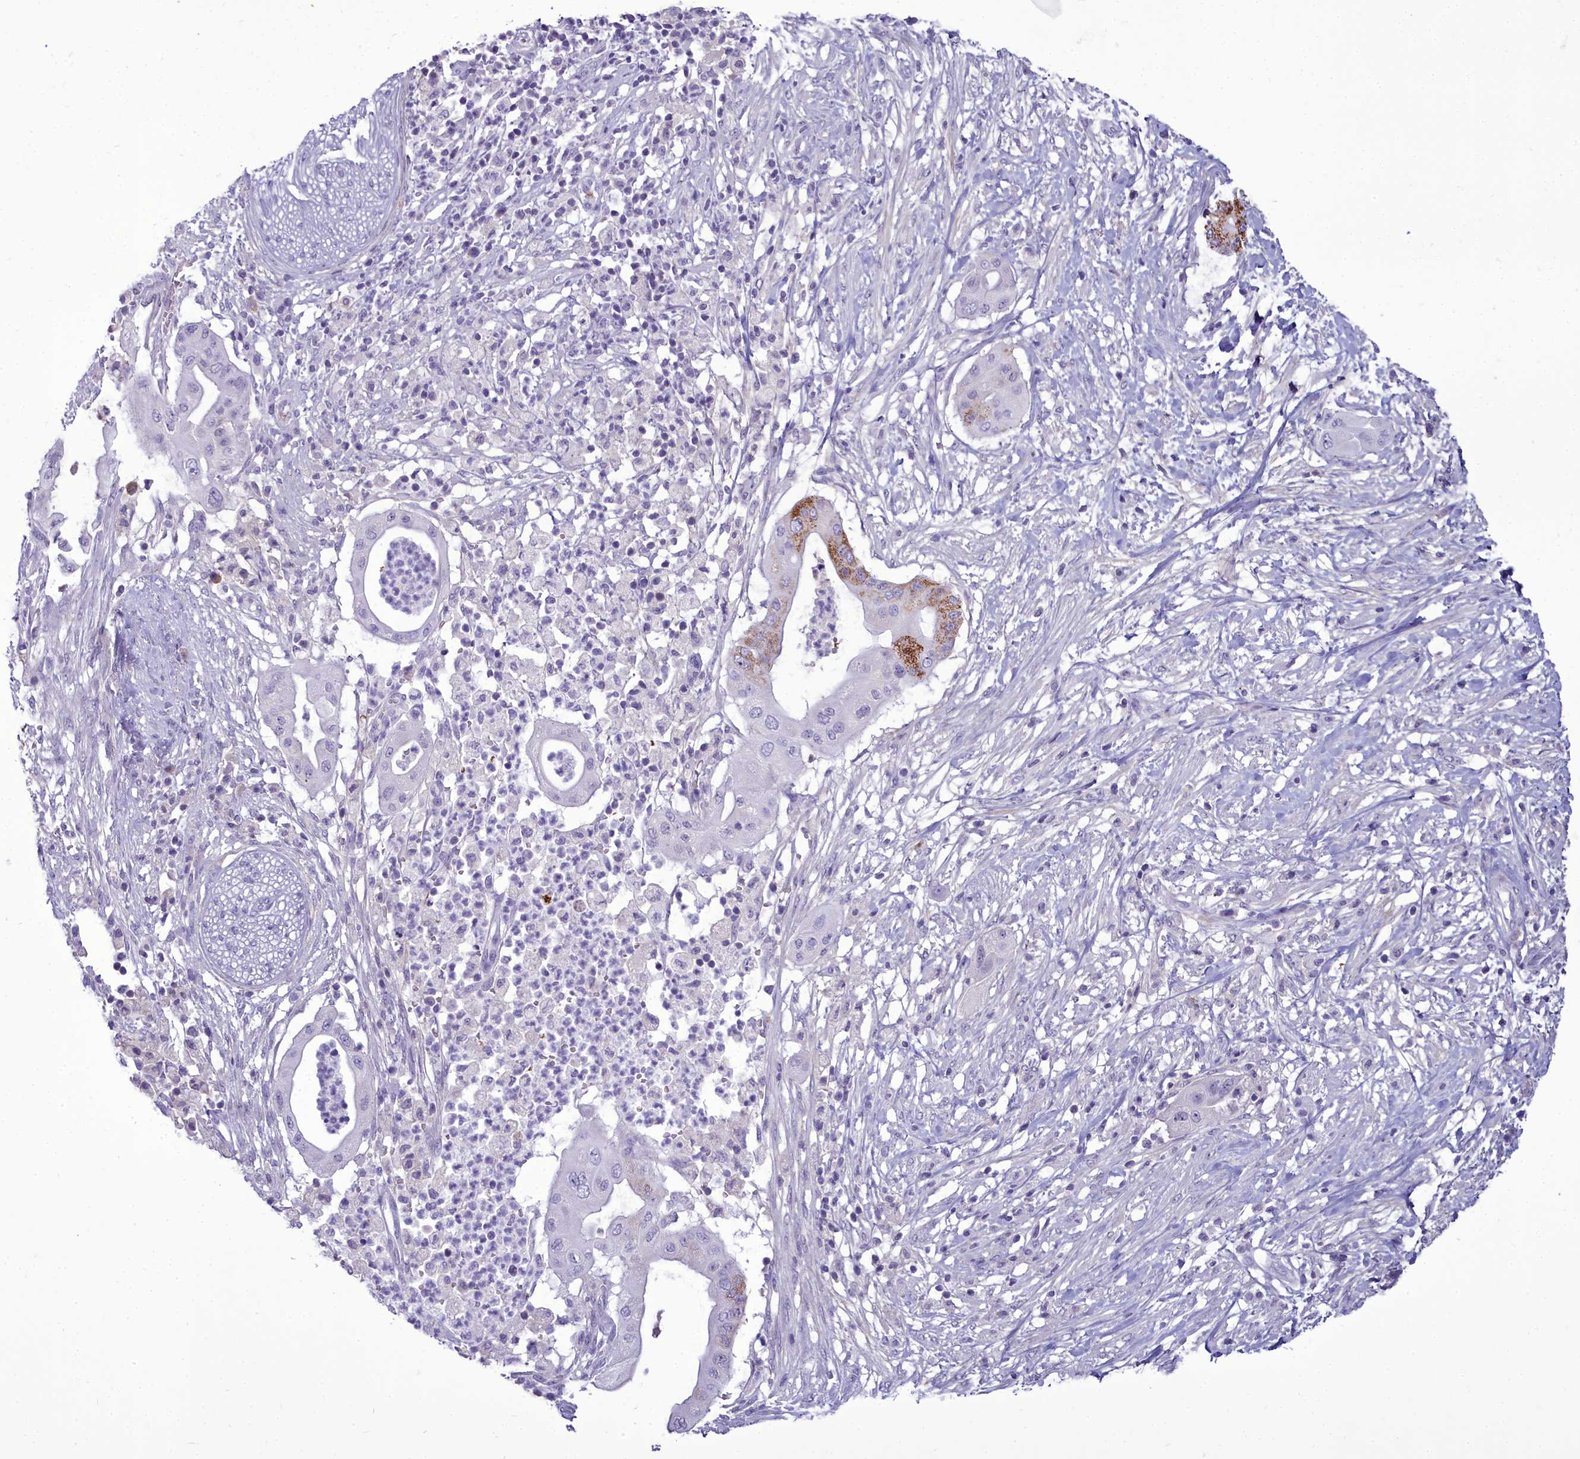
{"staining": {"intensity": "moderate", "quantity": "<25%", "location": "cytoplasmic/membranous"}, "tissue": "pancreatic cancer", "cell_type": "Tumor cells", "image_type": "cancer", "snomed": [{"axis": "morphology", "description": "Adenocarcinoma, NOS"}, {"axis": "topography", "description": "Pancreas"}], "caption": "Protein staining reveals moderate cytoplasmic/membranous staining in approximately <25% of tumor cells in pancreatic cancer (adenocarcinoma). (IHC, brightfield microscopy, high magnification).", "gene": "OSTN", "patient": {"sex": "male", "age": 68}}